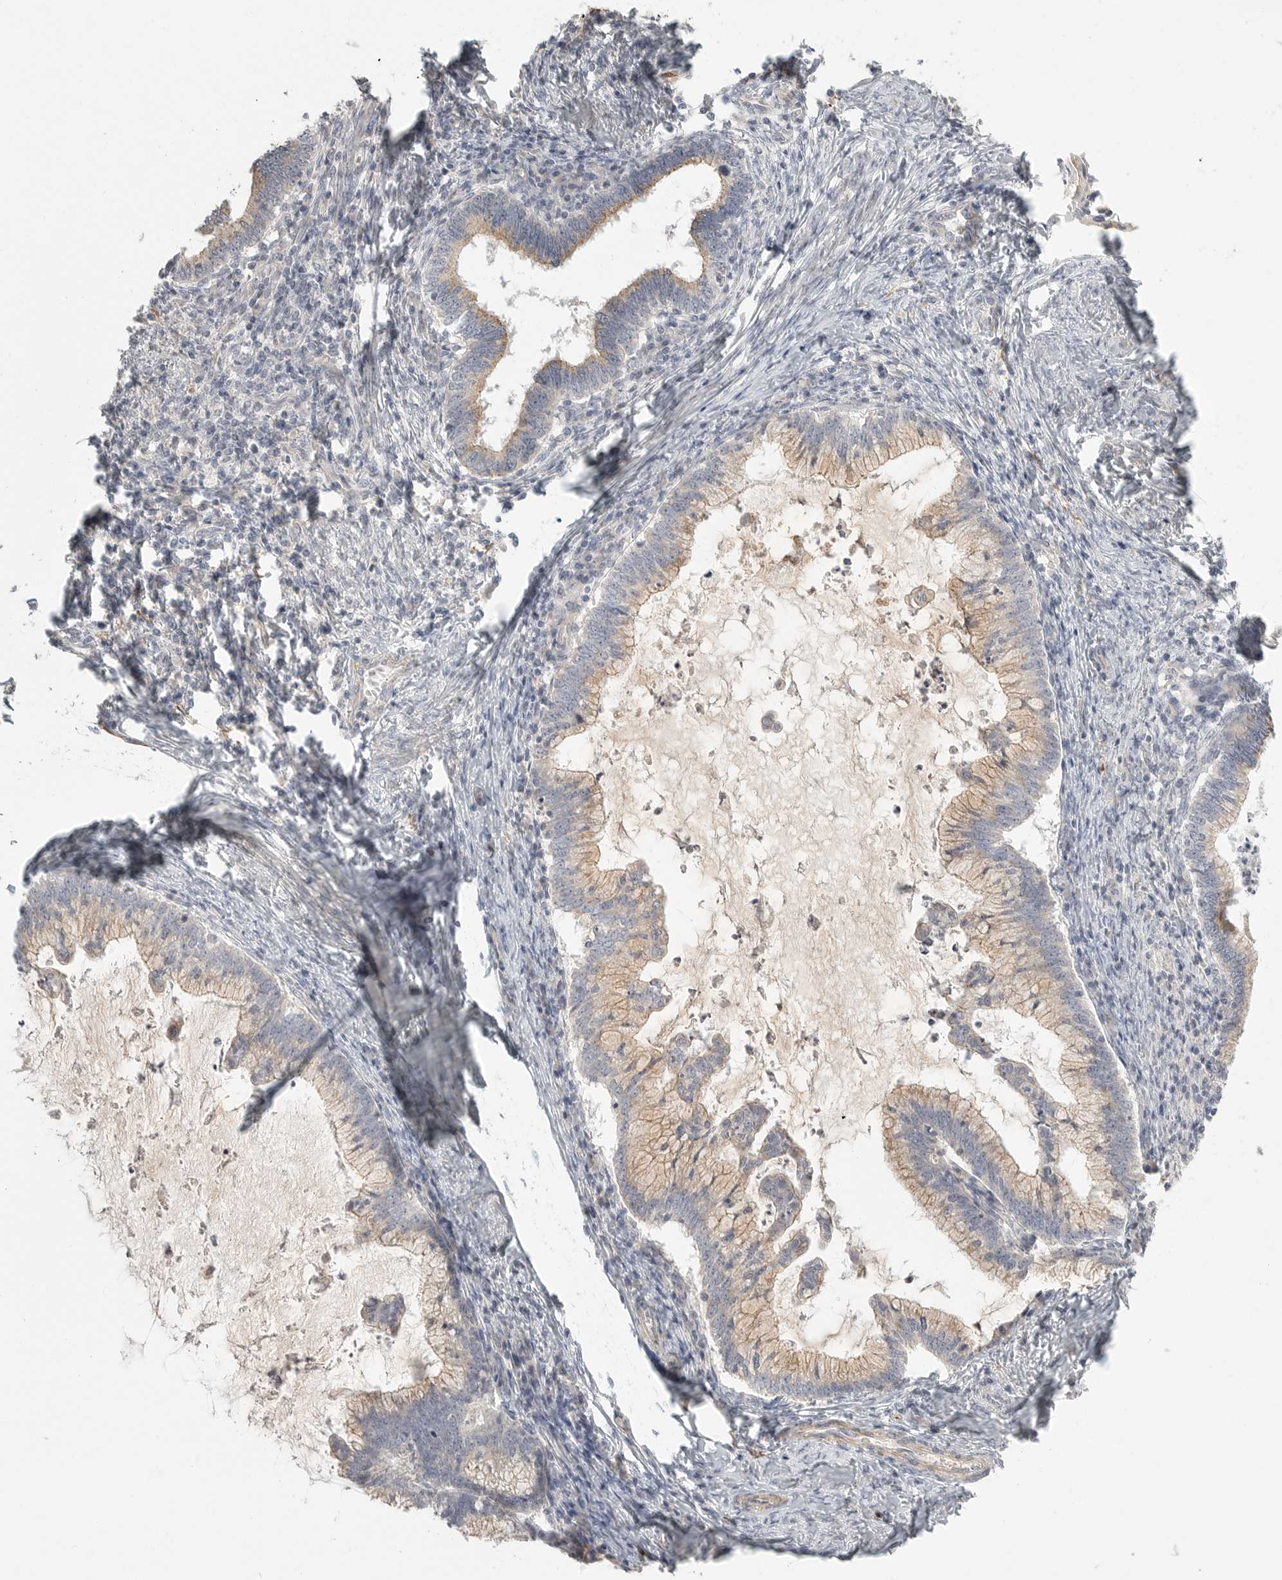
{"staining": {"intensity": "weak", "quantity": "25%-75%", "location": "cytoplasmic/membranous"}, "tissue": "cervical cancer", "cell_type": "Tumor cells", "image_type": "cancer", "snomed": [{"axis": "morphology", "description": "Adenocarcinoma, NOS"}, {"axis": "topography", "description": "Cervix"}], "caption": "Immunohistochemical staining of cervical cancer (adenocarcinoma) exhibits weak cytoplasmic/membranous protein staining in approximately 25%-75% of tumor cells. Immunohistochemistry stains the protein of interest in brown and the nuclei are stained blue.", "gene": "STAB2", "patient": {"sex": "female", "age": 36}}